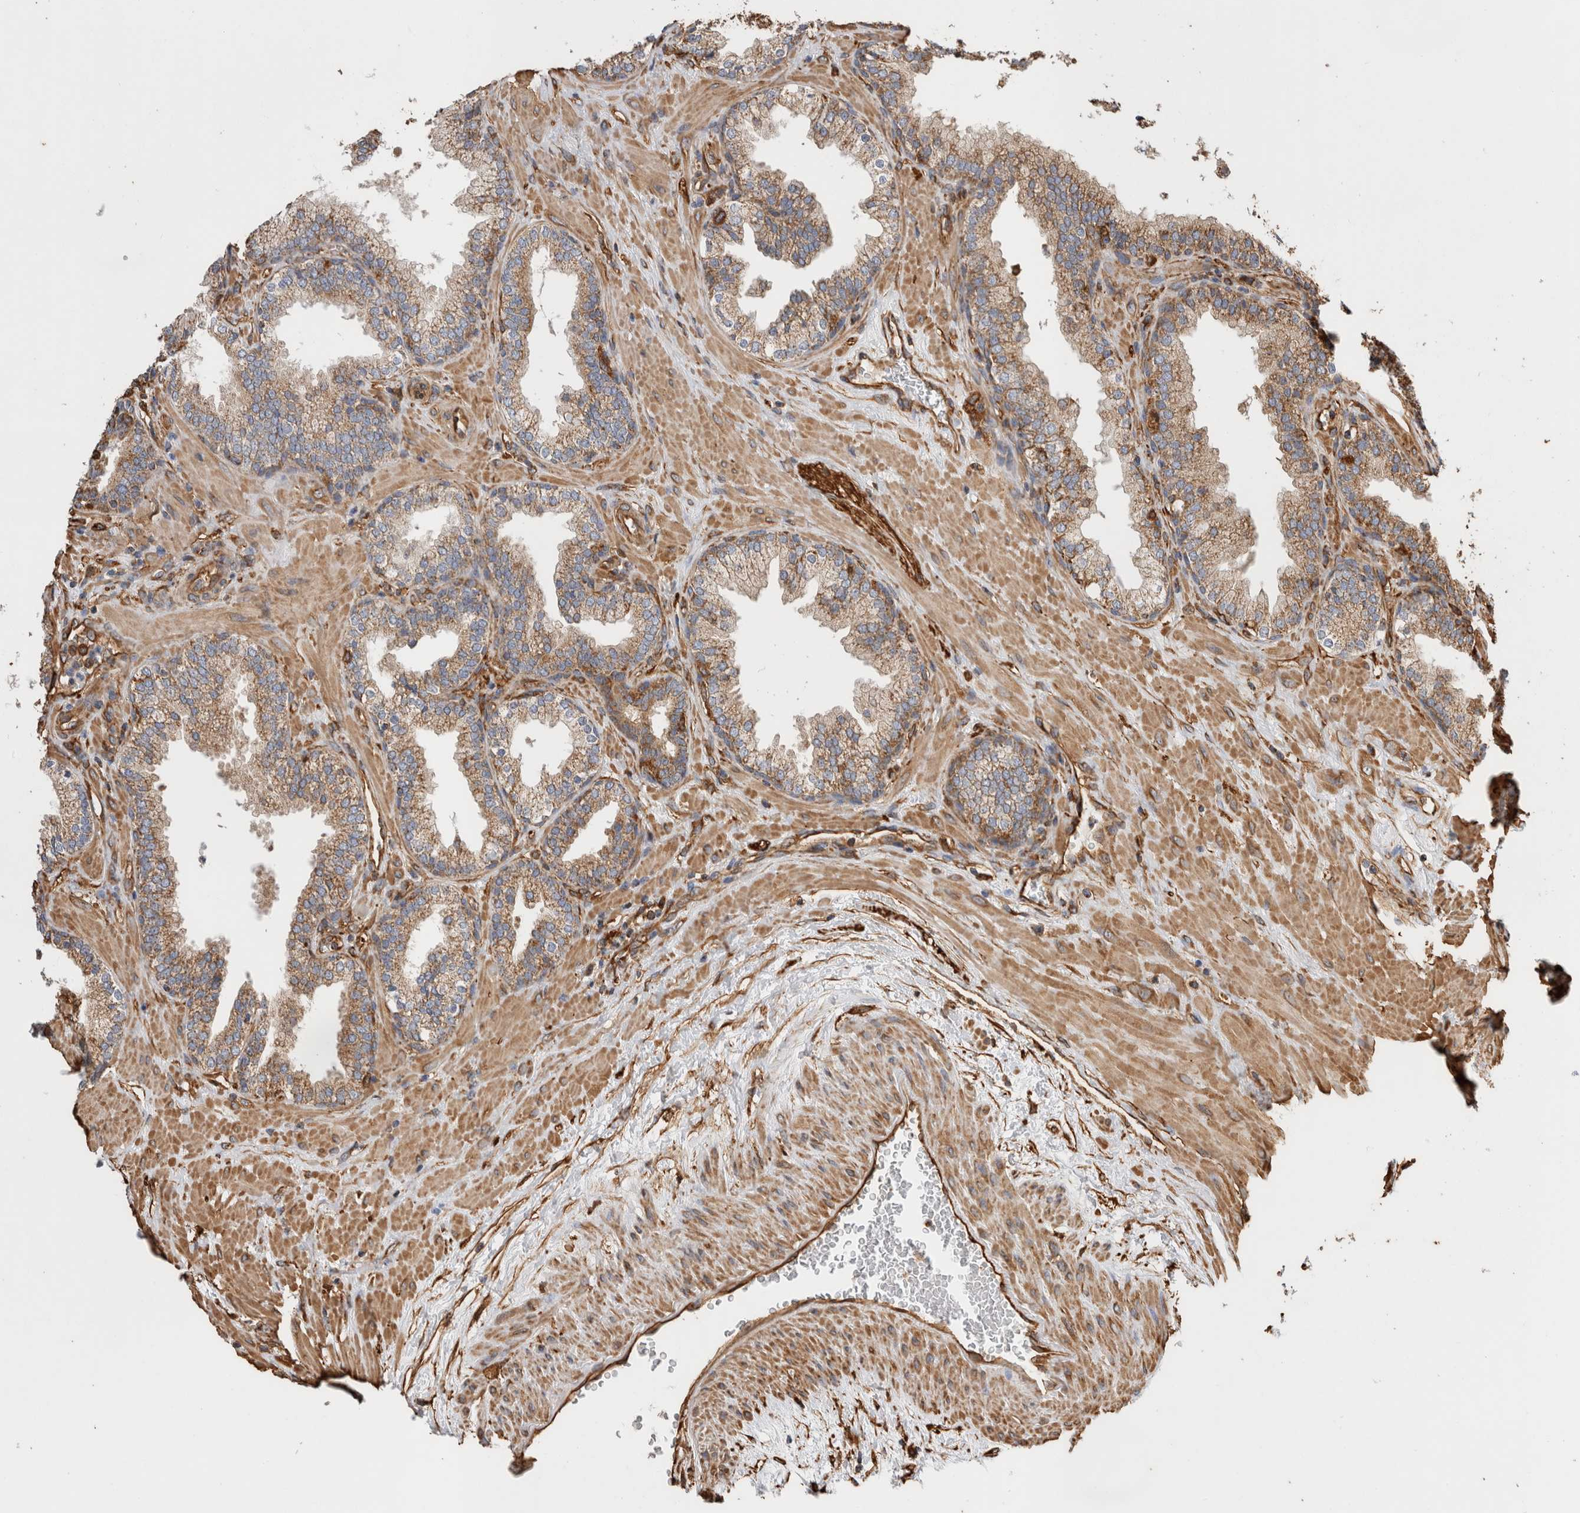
{"staining": {"intensity": "moderate", "quantity": "25%-75%", "location": "cytoplasmic/membranous"}, "tissue": "prostate", "cell_type": "Glandular cells", "image_type": "normal", "snomed": [{"axis": "morphology", "description": "Normal tissue, NOS"}, {"axis": "topography", "description": "Prostate"}], "caption": "Immunohistochemistry (IHC) image of benign prostate: human prostate stained using immunohistochemistry (IHC) shows medium levels of moderate protein expression localized specifically in the cytoplasmic/membranous of glandular cells, appearing as a cytoplasmic/membranous brown color.", "gene": "ZNF397", "patient": {"sex": "male", "age": 51}}